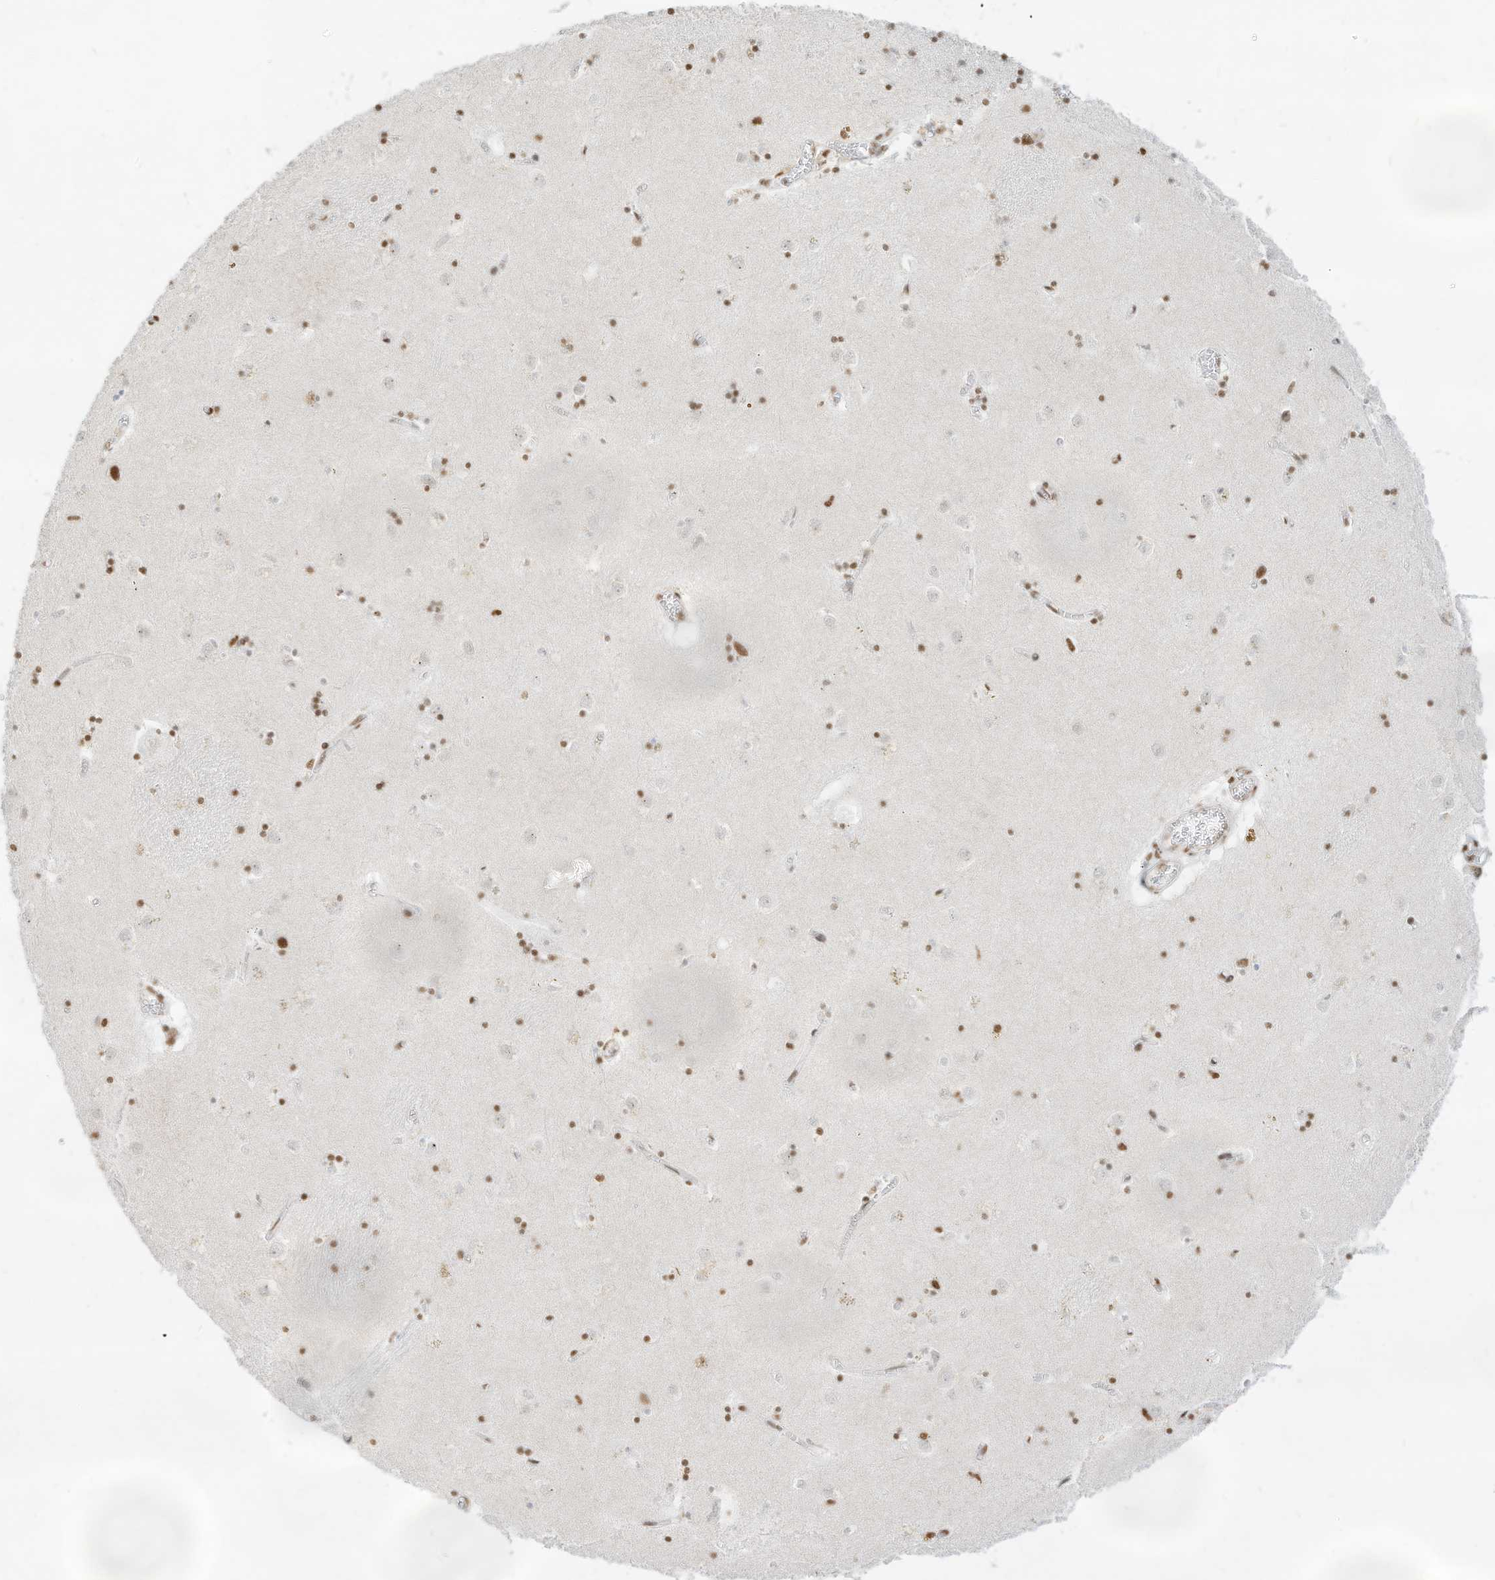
{"staining": {"intensity": "moderate", "quantity": "25%-75%", "location": "nuclear"}, "tissue": "caudate", "cell_type": "Glial cells", "image_type": "normal", "snomed": [{"axis": "morphology", "description": "Normal tissue, NOS"}, {"axis": "topography", "description": "Lateral ventricle wall"}], "caption": "Protein analysis of normal caudate demonstrates moderate nuclear staining in about 25%-75% of glial cells.", "gene": "NHSL1", "patient": {"sex": "male", "age": 70}}